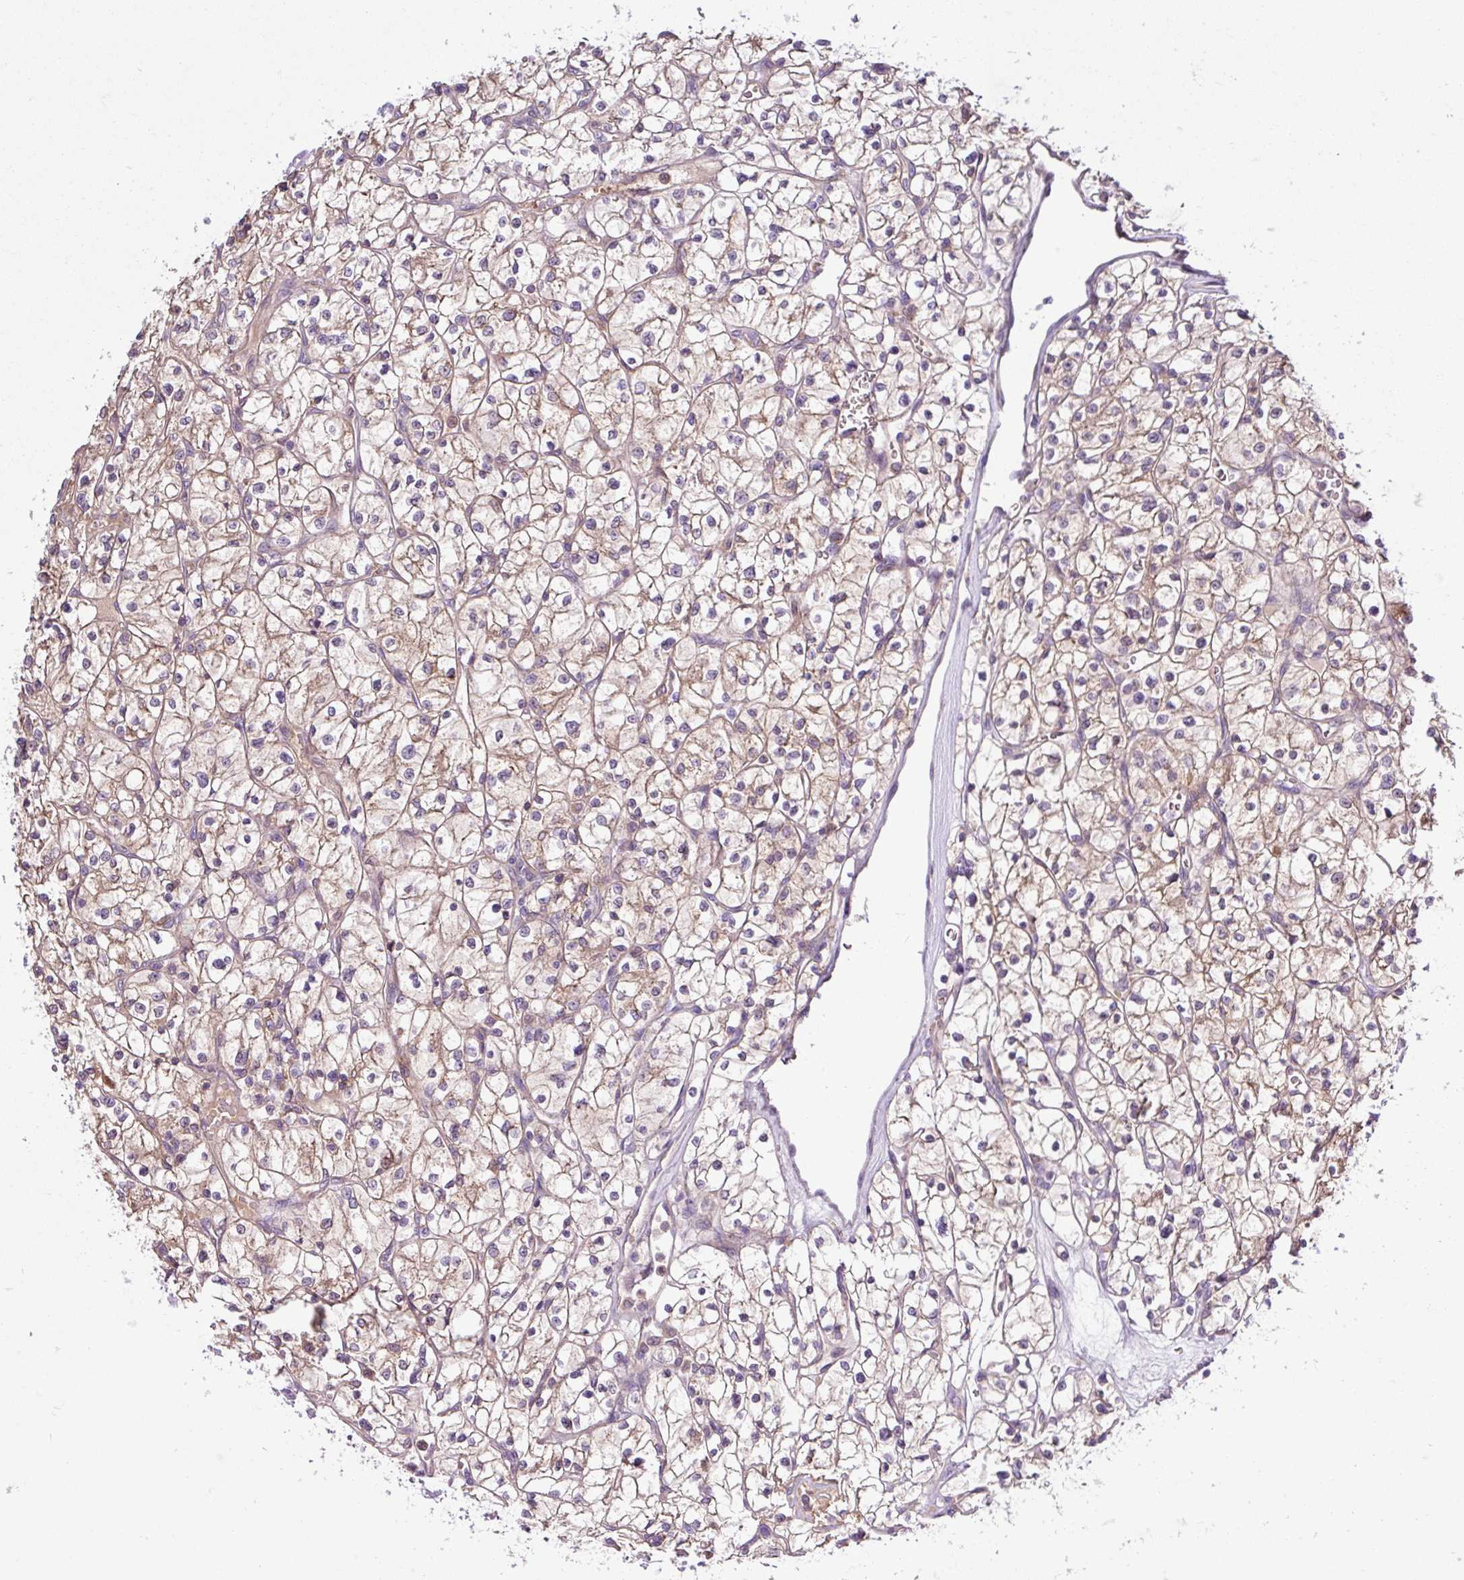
{"staining": {"intensity": "moderate", "quantity": ">75%", "location": "cytoplasmic/membranous"}, "tissue": "renal cancer", "cell_type": "Tumor cells", "image_type": "cancer", "snomed": [{"axis": "morphology", "description": "Adenocarcinoma, NOS"}, {"axis": "topography", "description": "Kidney"}], "caption": "Immunohistochemical staining of renal cancer reveals medium levels of moderate cytoplasmic/membranous protein expression in approximately >75% of tumor cells.", "gene": "TONSL", "patient": {"sex": "female", "age": 64}}